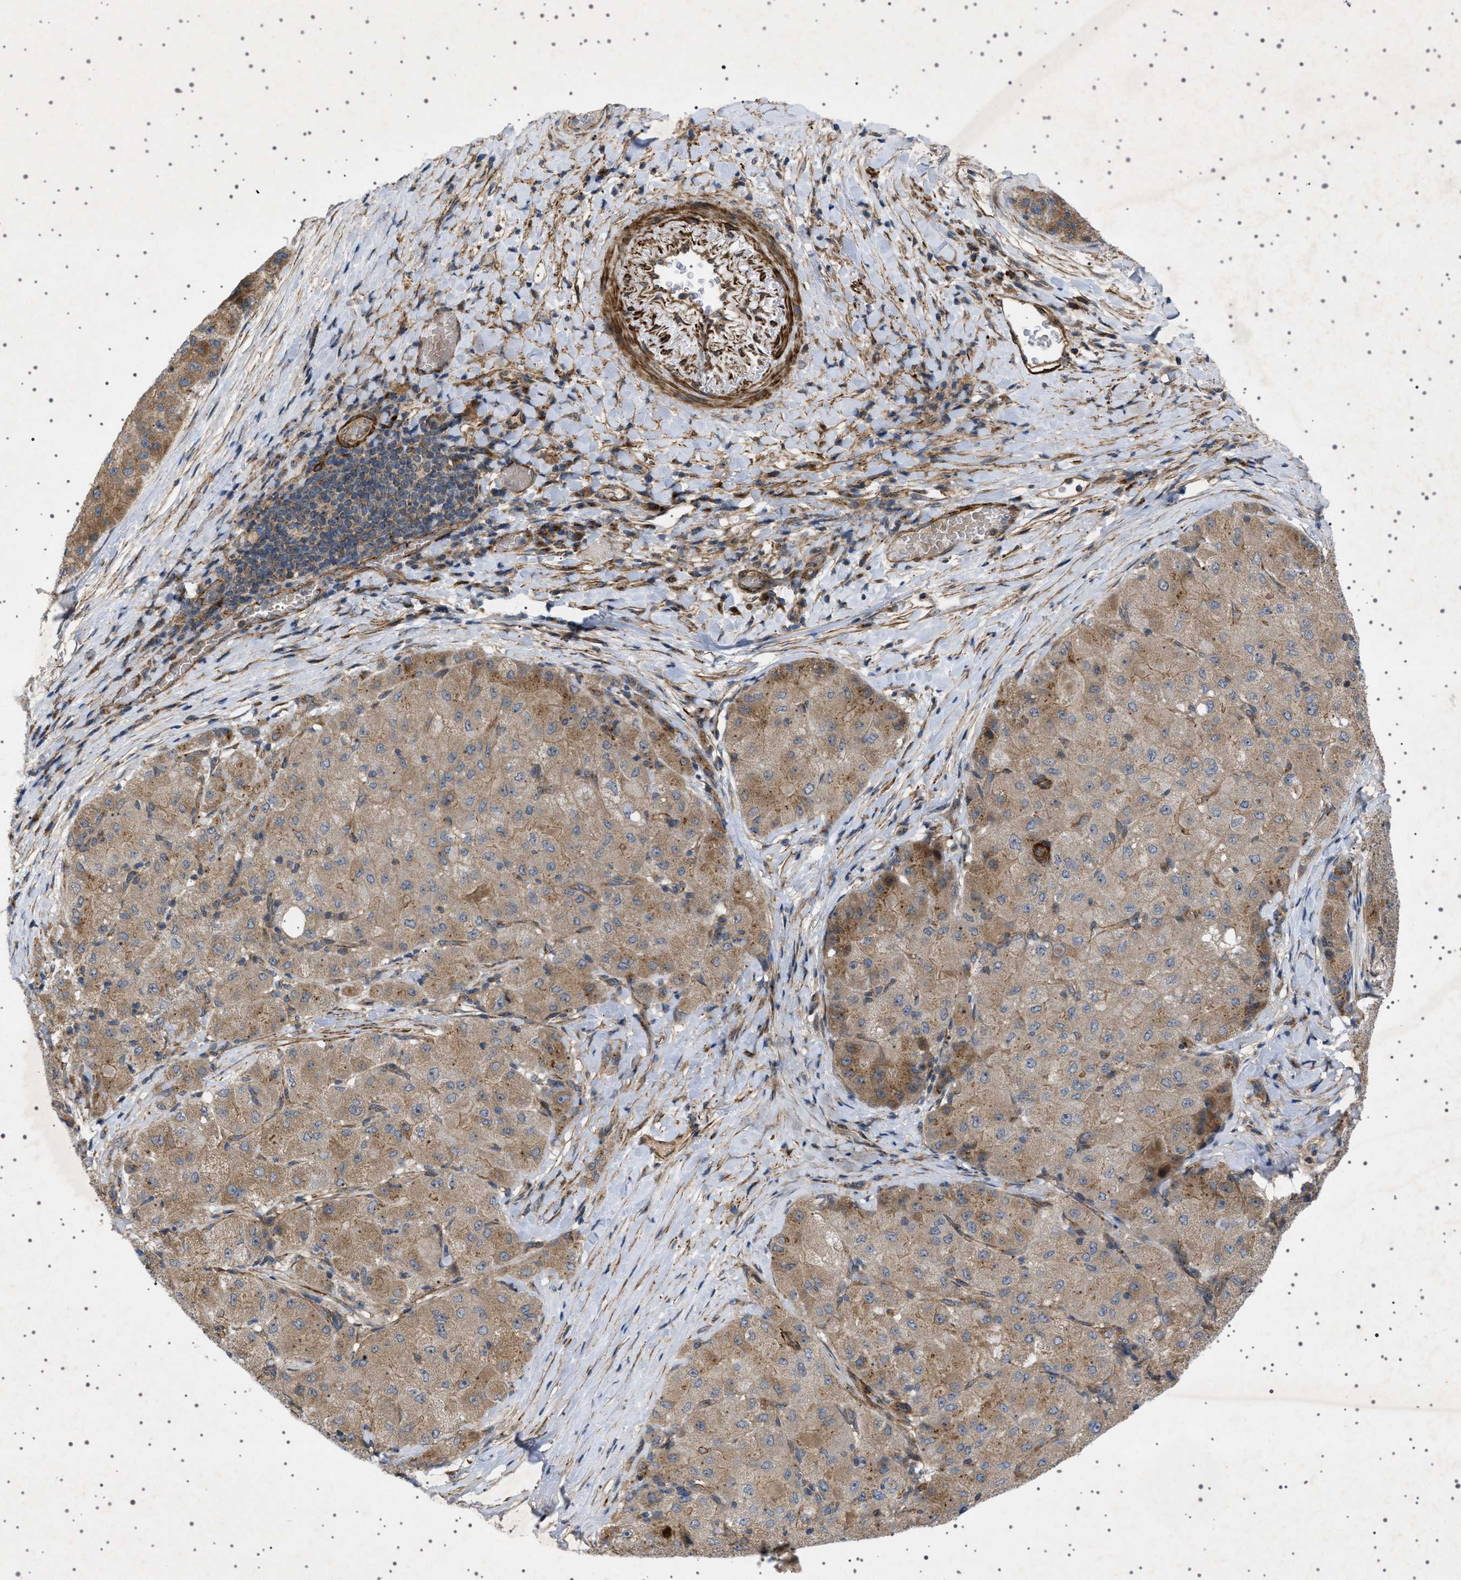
{"staining": {"intensity": "moderate", "quantity": ">75%", "location": "cytoplasmic/membranous"}, "tissue": "liver cancer", "cell_type": "Tumor cells", "image_type": "cancer", "snomed": [{"axis": "morphology", "description": "Carcinoma, Hepatocellular, NOS"}, {"axis": "topography", "description": "Liver"}], "caption": "Liver cancer (hepatocellular carcinoma) stained with a brown dye exhibits moderate cytoplasmic/membranous positive positivity in about >75% of tumor cells.", "gene": "CCDC186", "patient": {"sex": "male", "age": 80}}